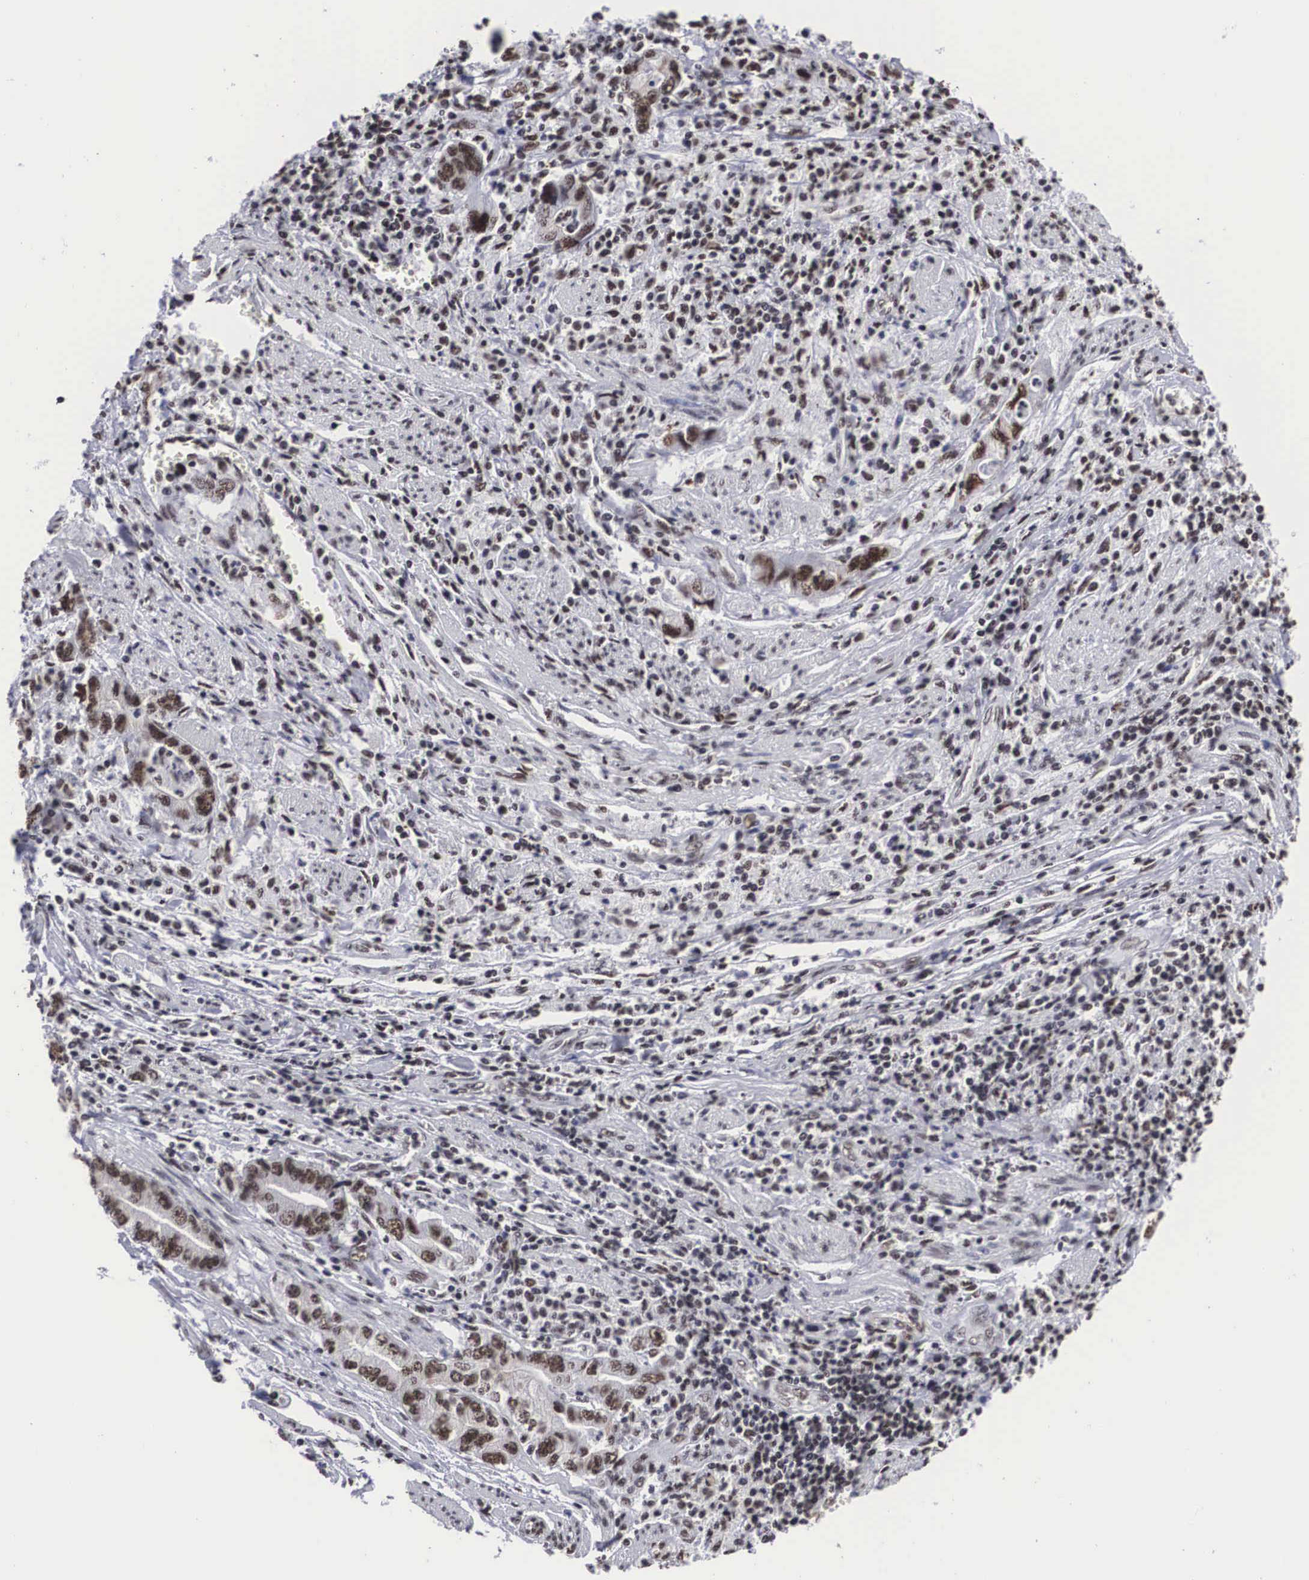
{"staining": {"intensity": "moderate", "quantity": "25%-75%", "location": "nuclear"}, "tissue": "stomach cancer", "cell_type": "Tumor cells", "image_type": "cancer", "snomed": [{"axis": "morphology", "description": "Adenocarcinoma, NOS"}, {"axis": "topography", "description": "Pancreas"}, {"axis": "topography", "description": "Stomach, upper"}], "caption": "This image shows adenocarcinoma (stomach) stained with immunohistochemistry to label a protein in brown. The nuclear of tumor cells show moderate positivity for the protein. Nuclei are counter-stained blue.", "gene": "ACIN1", "patient": {"sex": "male", "age": 77}}